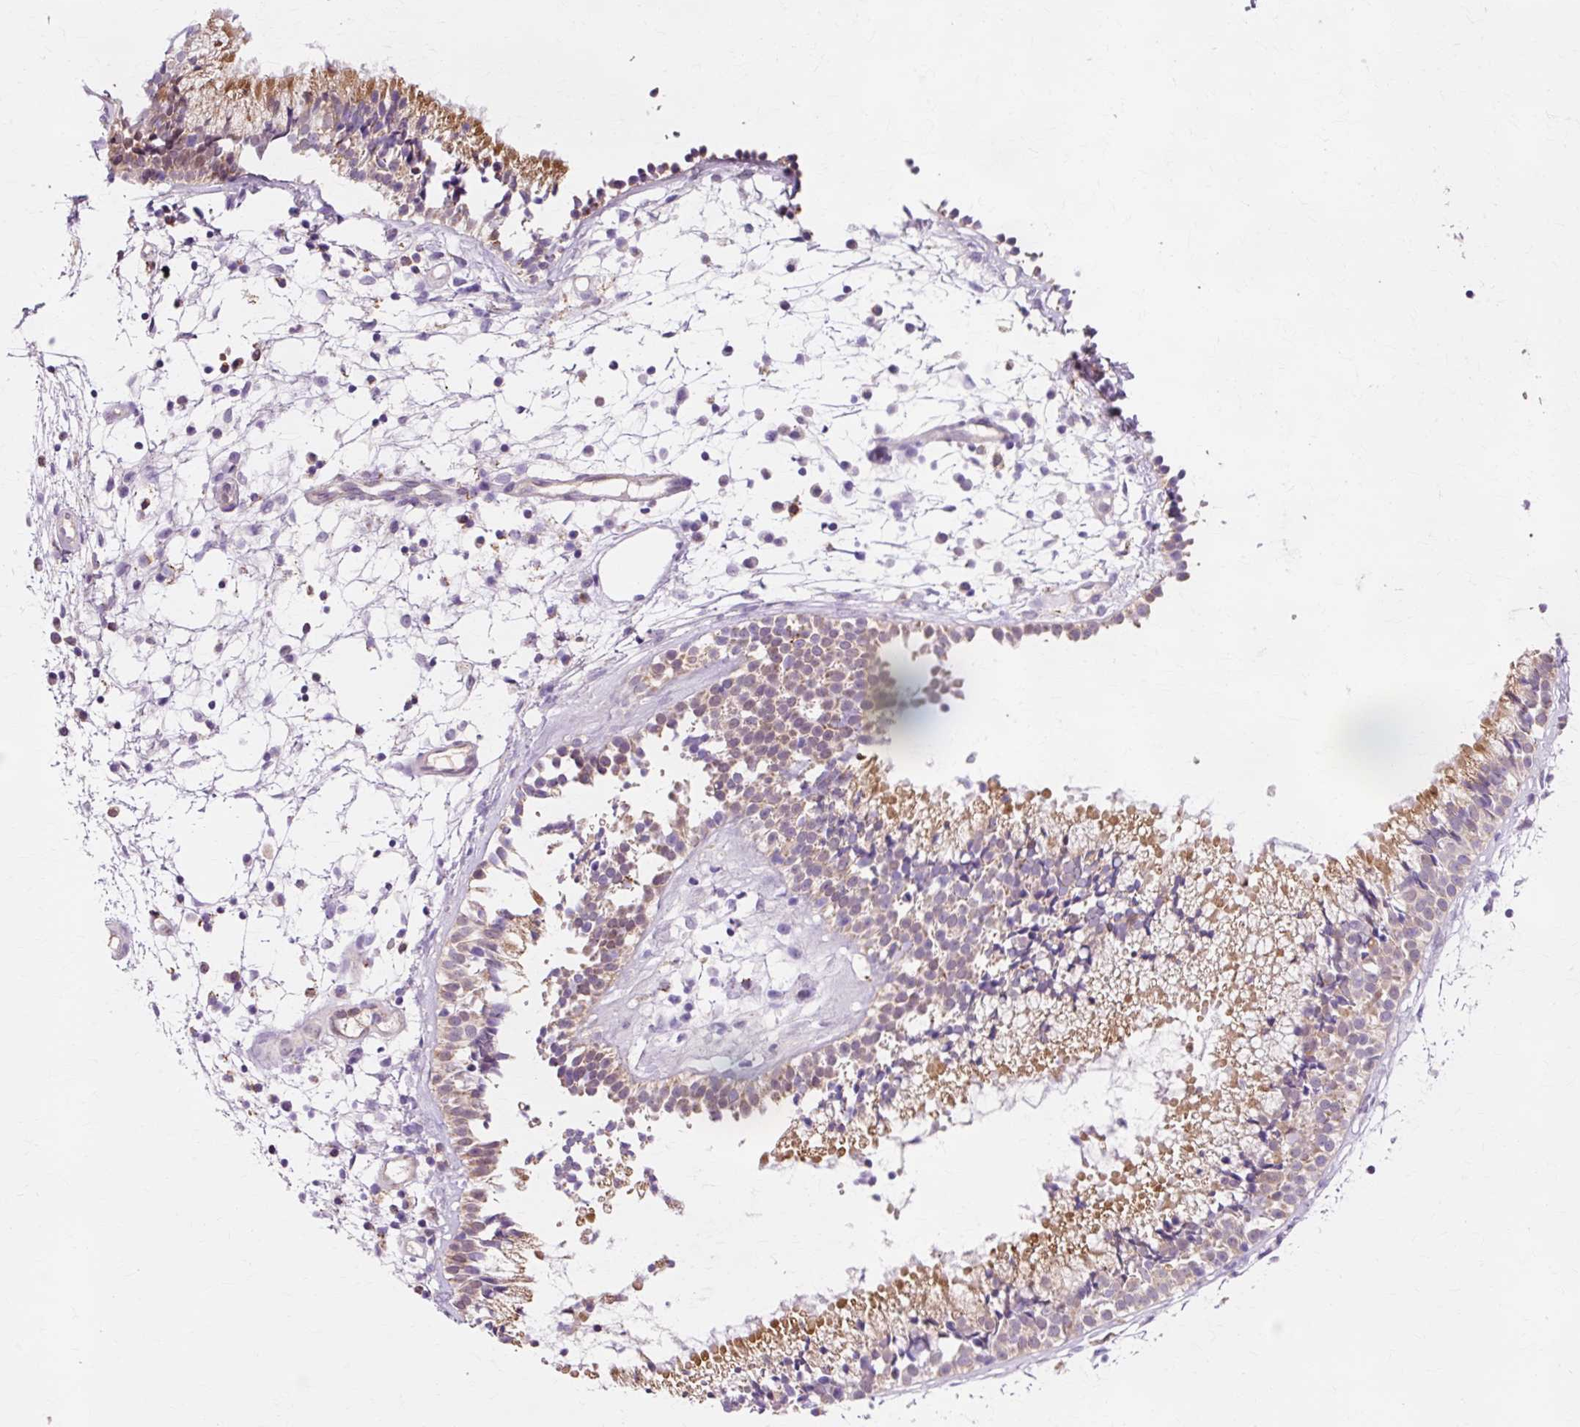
{"staining": {"intensity": "moderate", "quantity": "25%-75%", "location": "cytoplasmic/membranous"}, "tissue": "nasopharynx", "cell_type": "Respiratory epithelial cells", "image_type": "normal", "snomed": [{"axis": "morphology", "description": "Normal tissue, NOS"}, {"axis": "topography", "description": "Nasopharynx"}], "caption": "An image of nasopharynx stained for a protein demonstrates moderate cytoplasmic/membranous brown staining in respiratory epithelial cells.", "gene": "GPX1", "patient": {"sex": "male", "age": 21}}